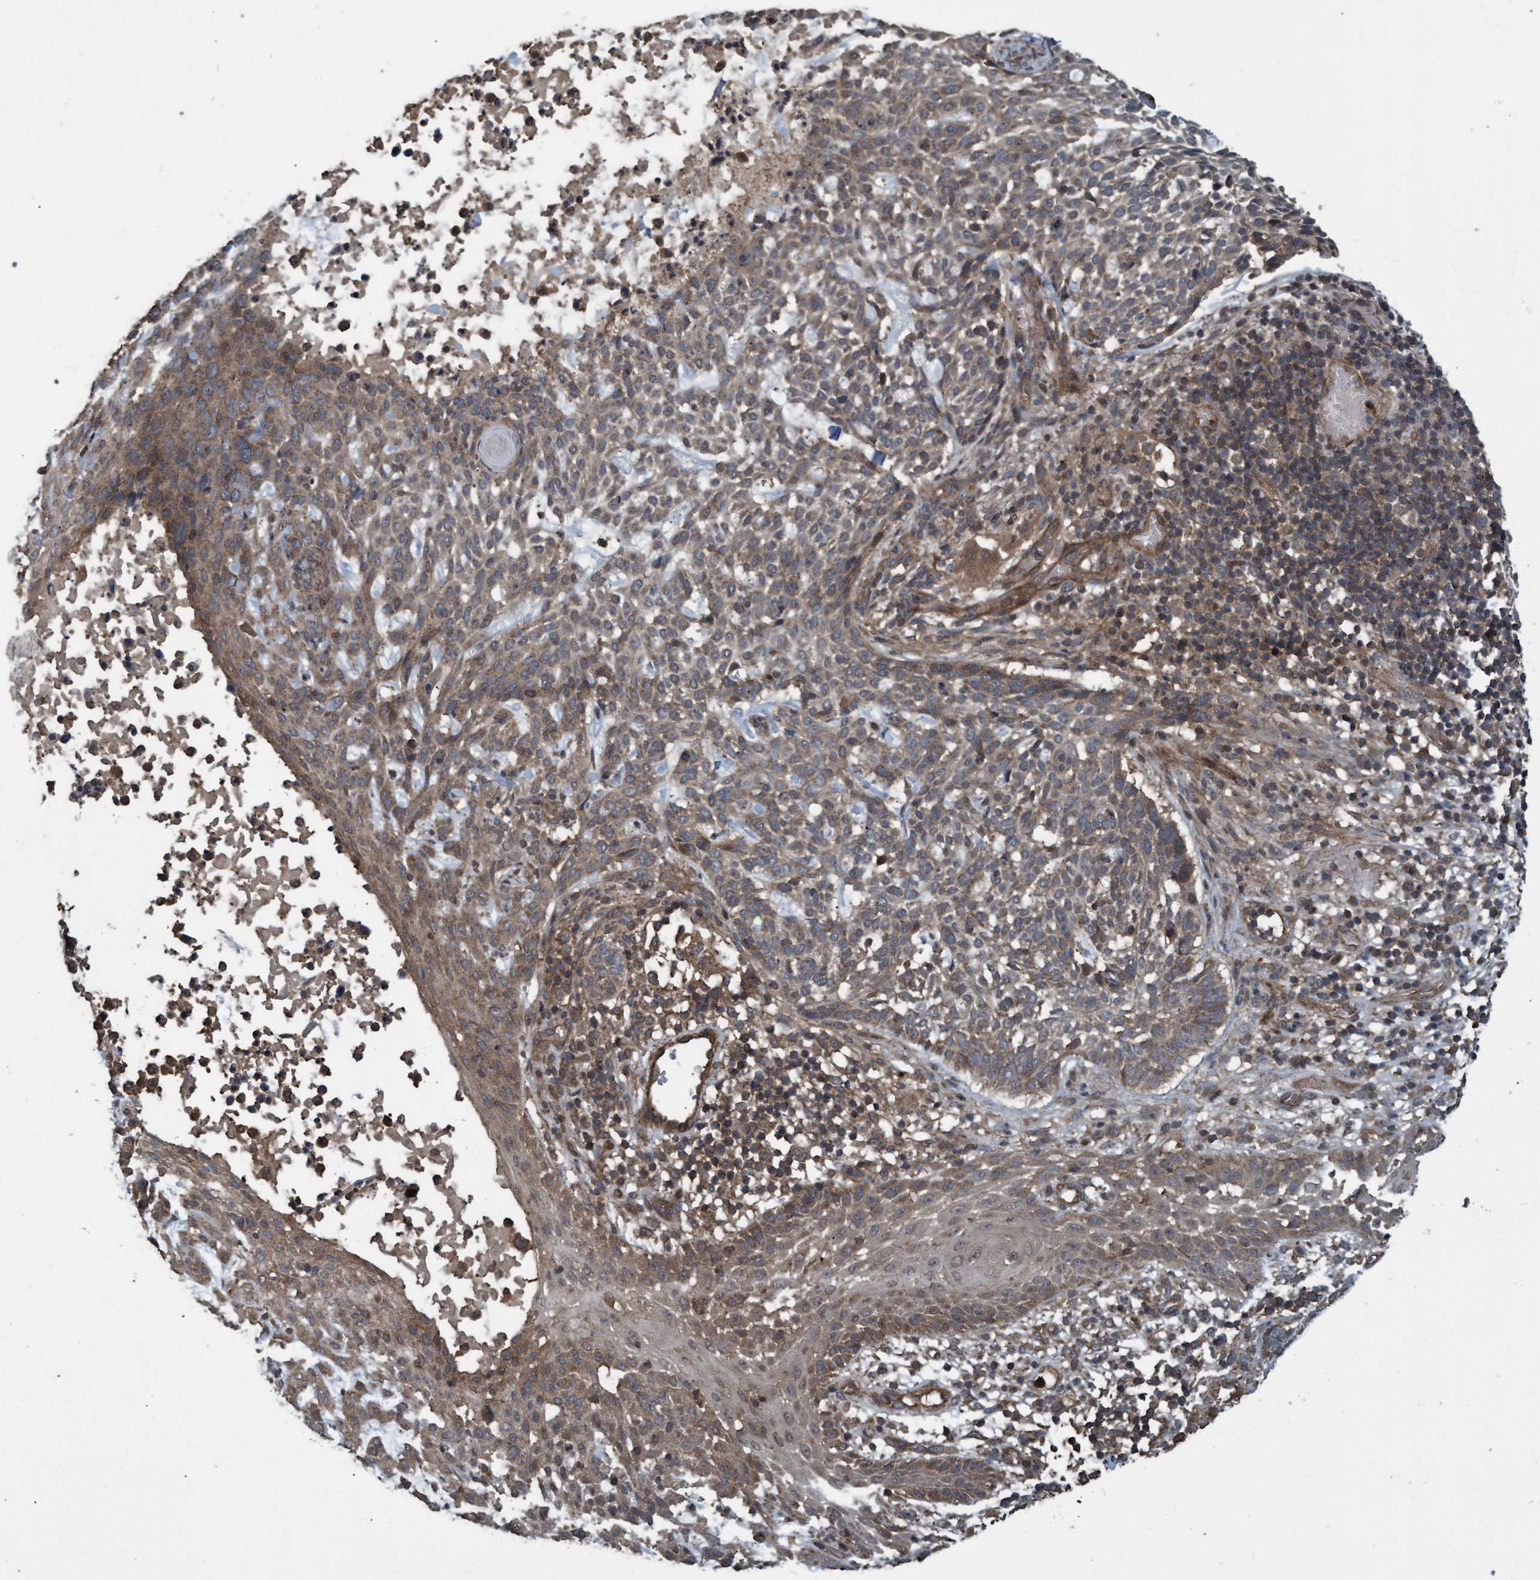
{"staining": {"intensity": "weak", "quantity": "25%-75%", "location": "cytoplasmic/membranous"}, "tissue": "skin cancer", "cell_type": "Tumor cells", "image_type": "cancer", "snomed": [{"axis": "morphology", "description": "Basal cell carcinoma"}, {"axis": "topography", "description": "Skin"}], "caption": "This histopathology image demonstrates immunohistochemistry (IHC) staining of human skin cancer, with low weak cytoplasmic/membranous positivity in about 25%-75% of tumor cells.", "gene": "GGT6", "patient": {"sex": "female", "age": 64}}